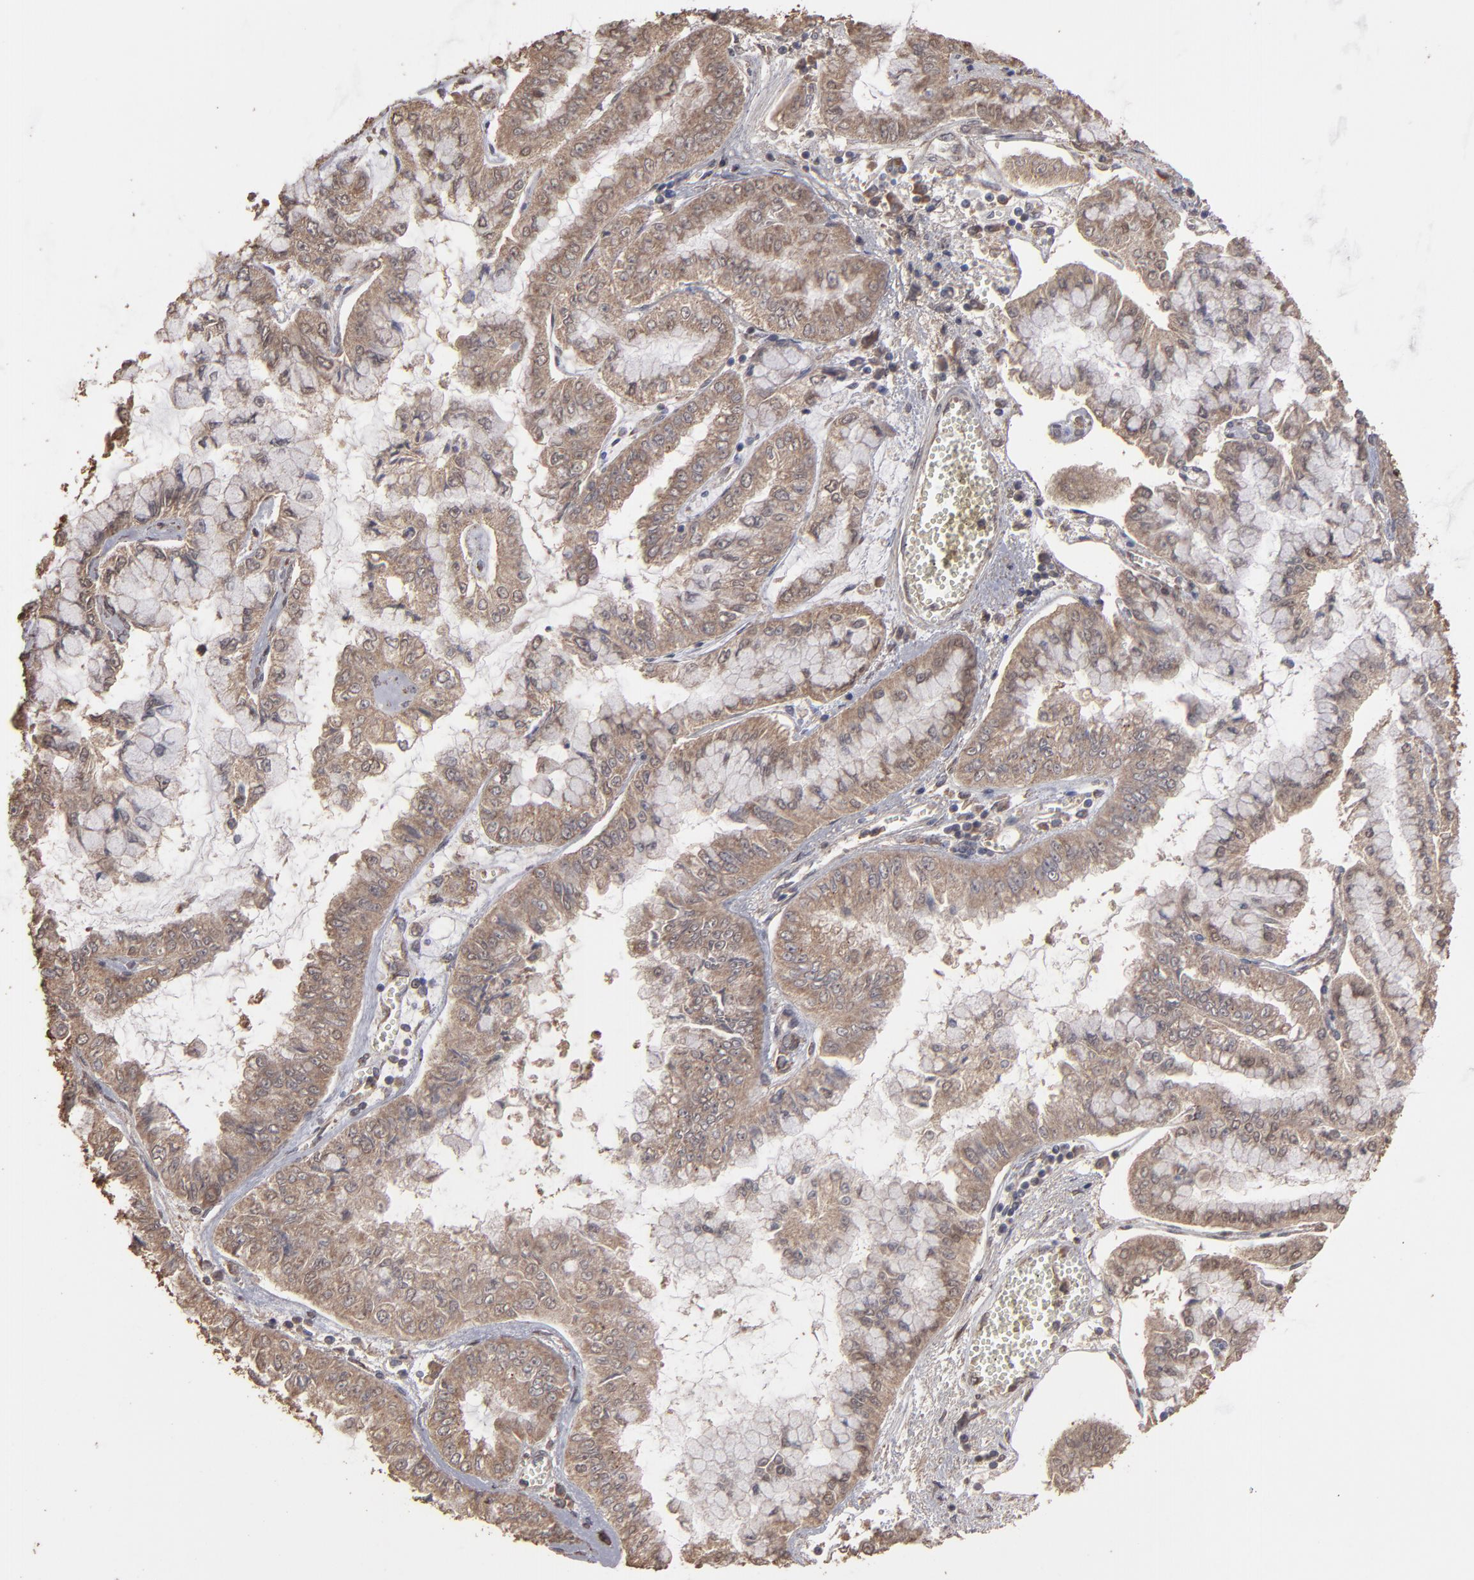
{"staining": {"intensity": "moderate", "quantity": ">75%", "location": "cytoplasmic/membranous"}, "tissue": "liver cancer", "cell_type": "Tumor cells", "image_type": "cancer", "snomed": [{"axis": "morphology", "description": "Cholangiocarcinoma"}, {"axis": "topography", "description": "Liver"}], "caption": "Moderate cytoplasmic/membranous positivity for a protein is seen in about >75% of tumor cells of cholangiocarcinoma (liver) using immunohistochemistry.", "gene": "MMP2", "patient": {"sex": "female", "age": 79}}